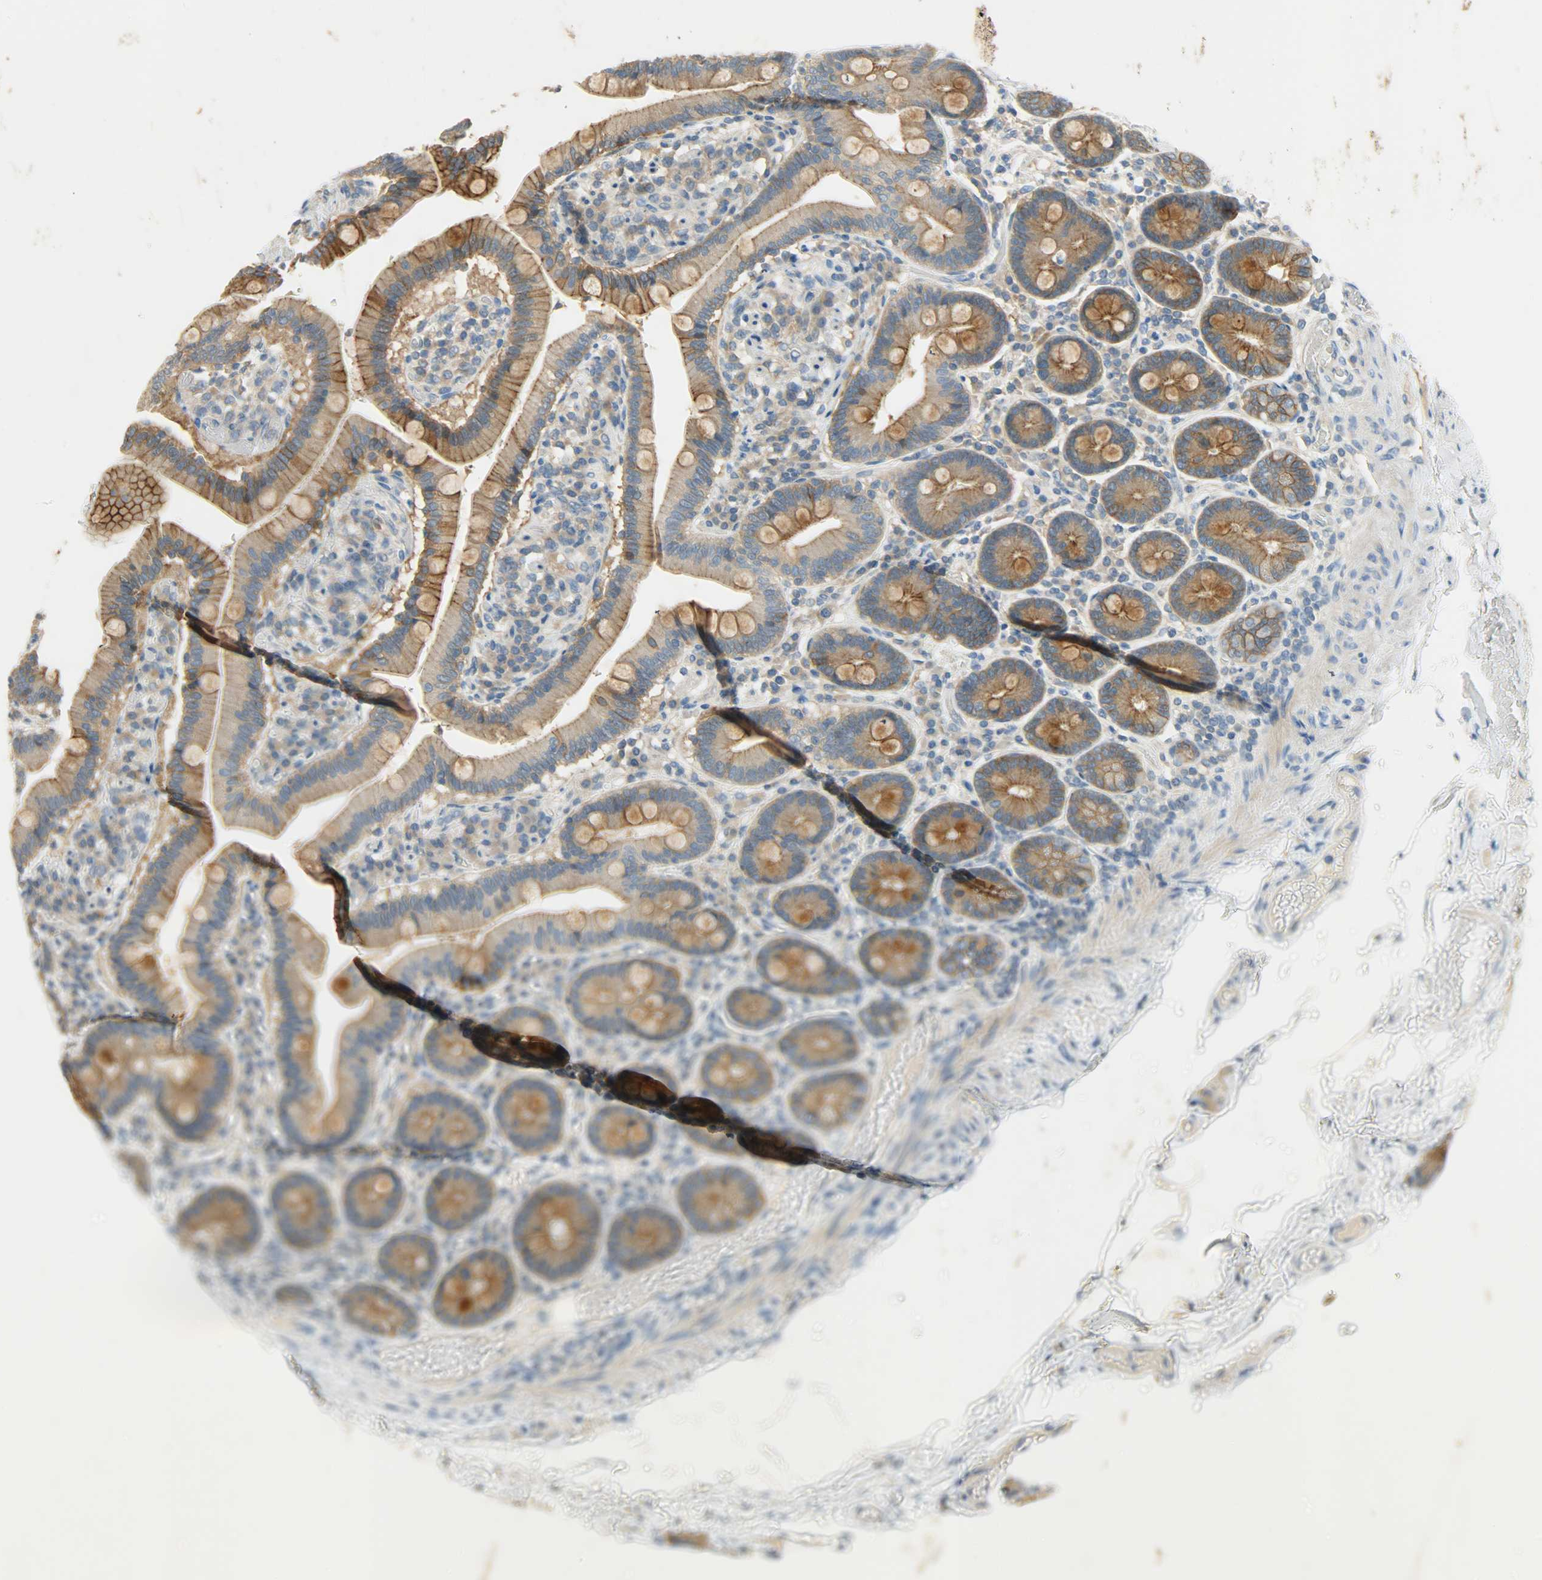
{"staining": {"intensity": "strong", "quantity": ">75%", "location": "cytoplasmic/membranous"}, "tissue": "duodenum", "cell_type": "Glandular cells", "image_type": "normal", "snomed": [{"axis": "morphology", "description": "Normal tissue, NOS"}, {"axis": "topography", "description": "Duodenum"}], "caption": "About >75% of glandular cells in unremarkable duodenum exhibit strong cytoplasmic/membranous protein expression as visualized by brown immunohistochemical staining.", "gene": "DSG2", "patient": {"sex": "male", "age": 66}}